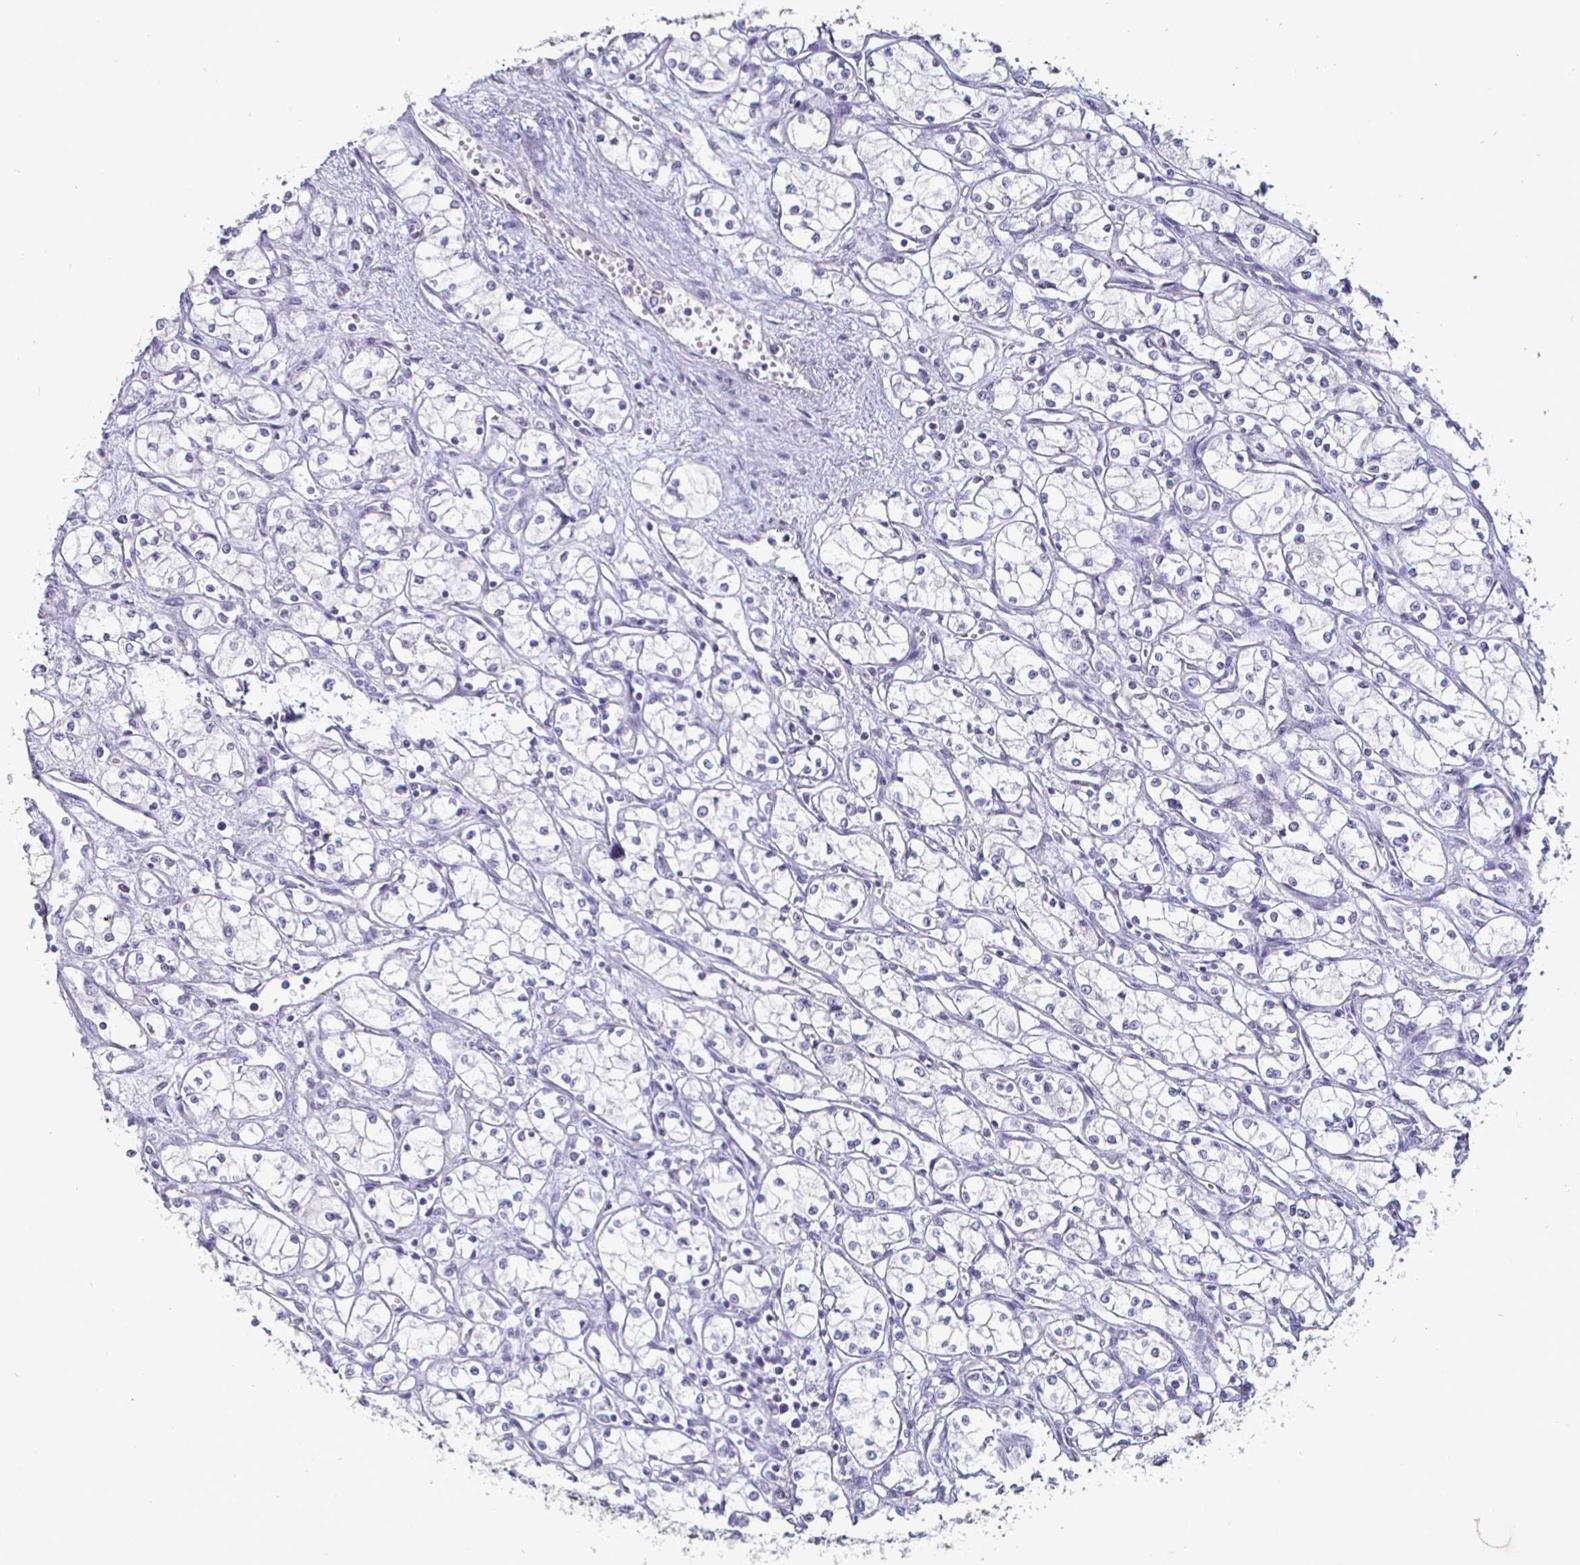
{"staining": {"intensity": "negative", "quantity": "none", "location": "none"}, "tissue": "renal cancer", "cell_type": "Tumor cells", "image_type": "cancer", "snomed": [{"axis": "morphology", "description": "Normal tissue, NOS"}, {"axis": "morphology", "description": "Adenocarcinoma, NOS"}, {"axis": "topography", "description": "Kidney"}], "caption": "Immunohistochemistry image of neoplastic tissue: renal cancer (adenocarcinoma) stained with DAB exhibits no significant protein staining in tumor cells.", "gene": "ENPP1", "patient": {"sex": "male", "age": 59}}